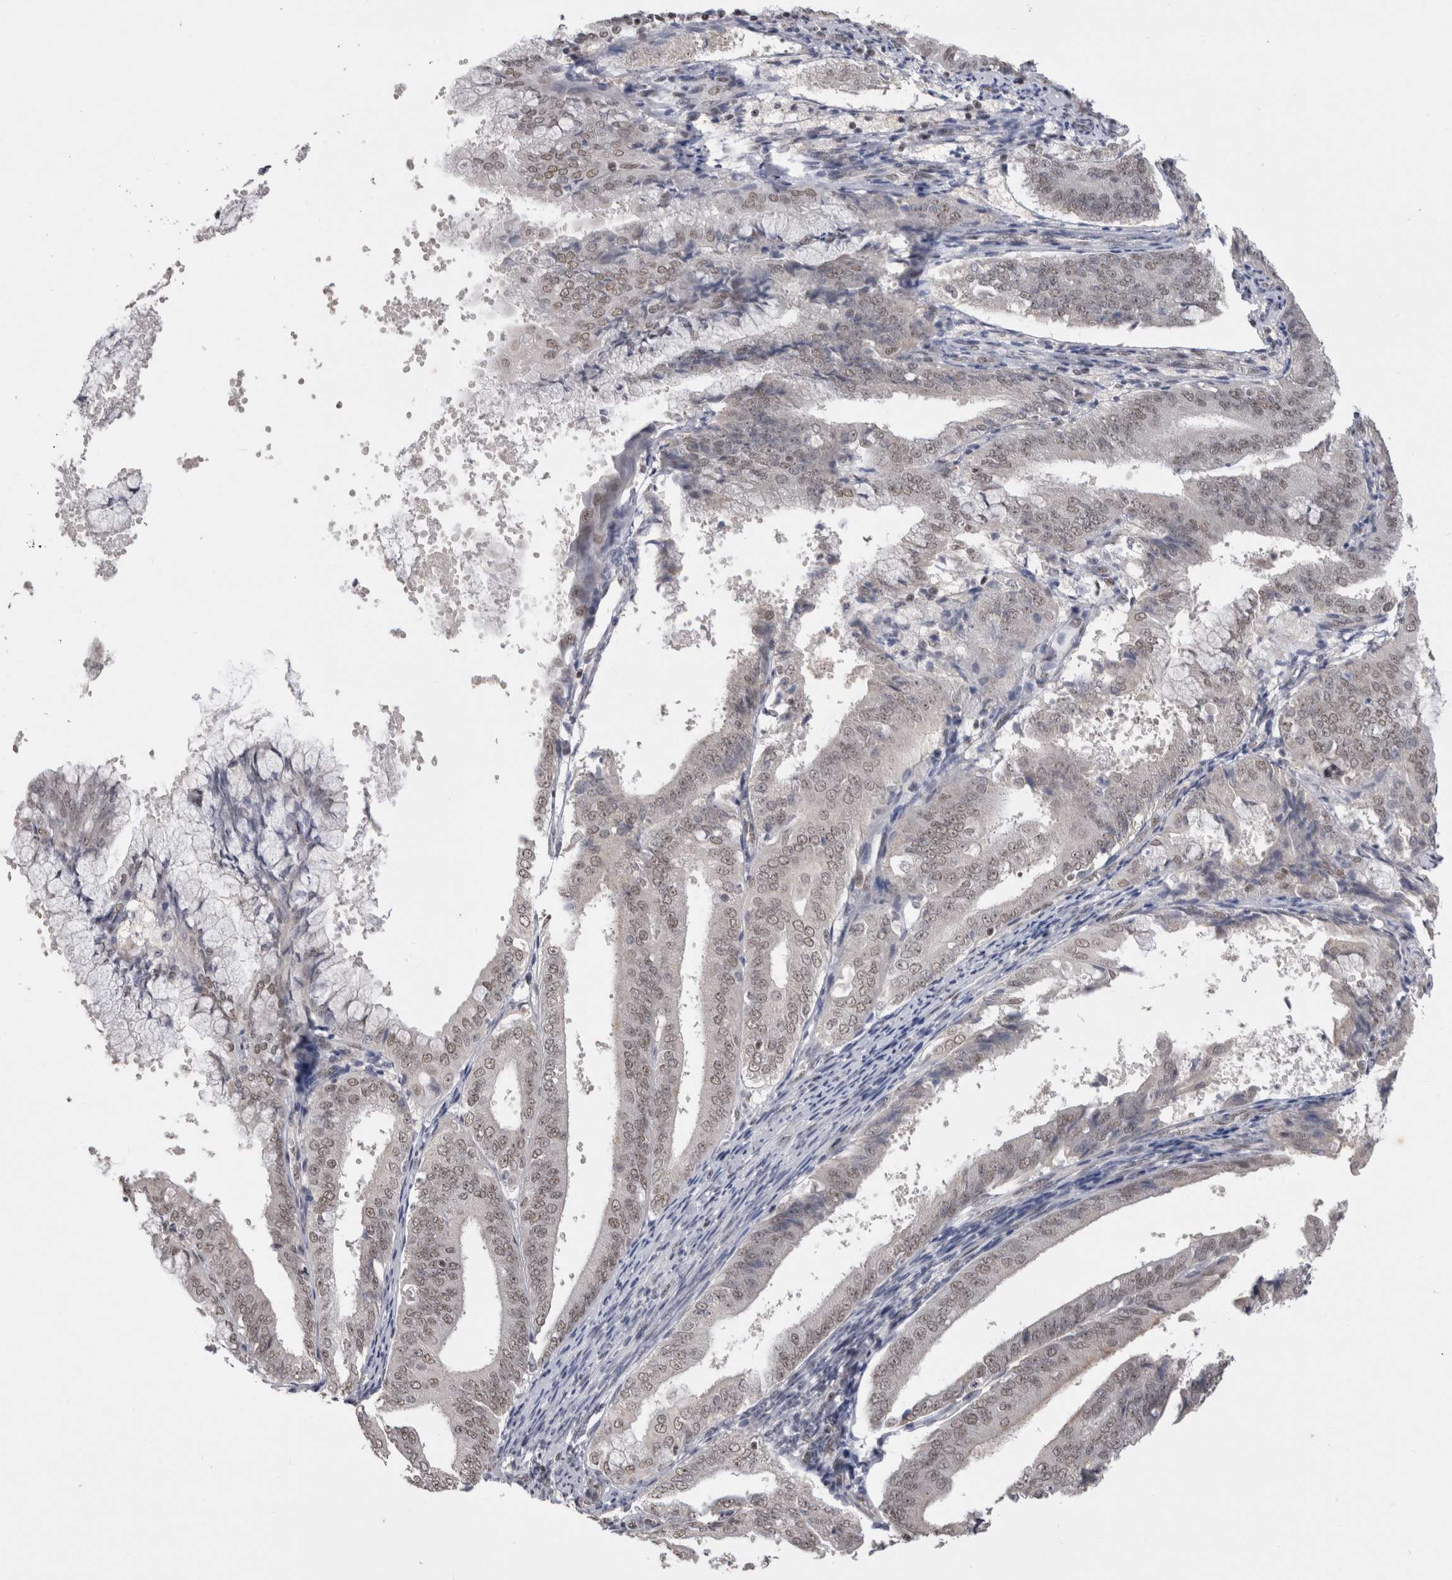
{"staining": {"intensity": "weak", "quantity": "25%-75%", "location": "nuclear"}, "tissue": "endometrial cancer", "cell_type": "Tumor cells", "image_type": "cancer", "snomed": [{"axis": "morphology", "description": "Adenocarcinoma, NOS"}, {"axis": "topography", "description": "Endometrium"}], "caption": "Immunohistochemical staining of human endometrial cancer exhibits low levels of weak nuclear protein positivity in approximately 25%-75% of tumor cells.", "gene": "DAXX", "patient": {"sex": "female", "age": 63}}